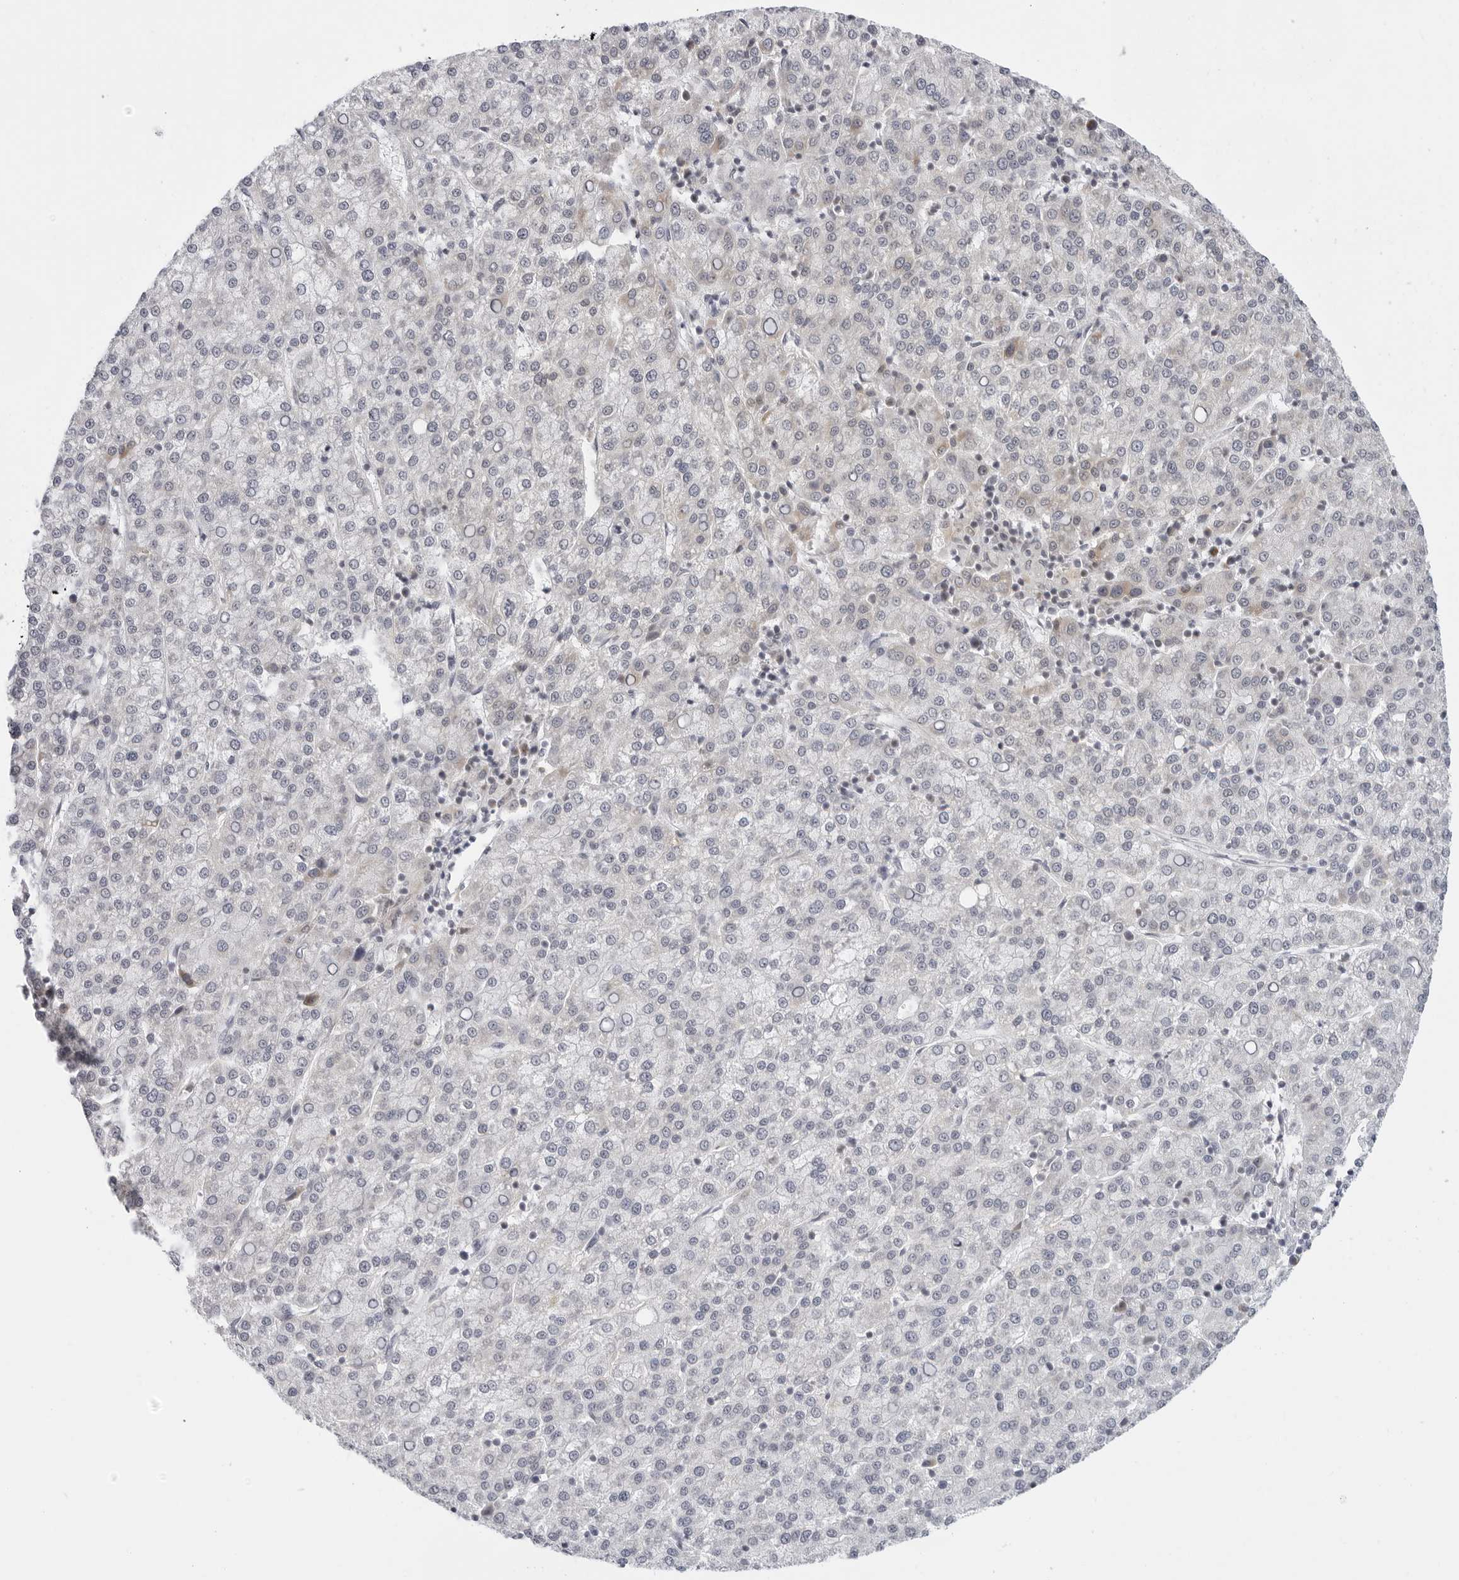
{"staining": {"intensity": "negative", "quantity": "none", "location": "none"}, "tissue": "liver cancer", "cell_type": "Tumor cells", "image_type": "cancer", "snomed": [{"axis": "morphology", "description": "Carcinoma, Hepatocellular, NOS"}, {"axis": "topography", "description": "Liver"}], "caption": "Immunohistochemistry (IHC) of liver hepatocellular carcinoma demonstrates no expression in tumor cells.", "gene": "CIART", "patient": {"sex": "female", "age": 58}}